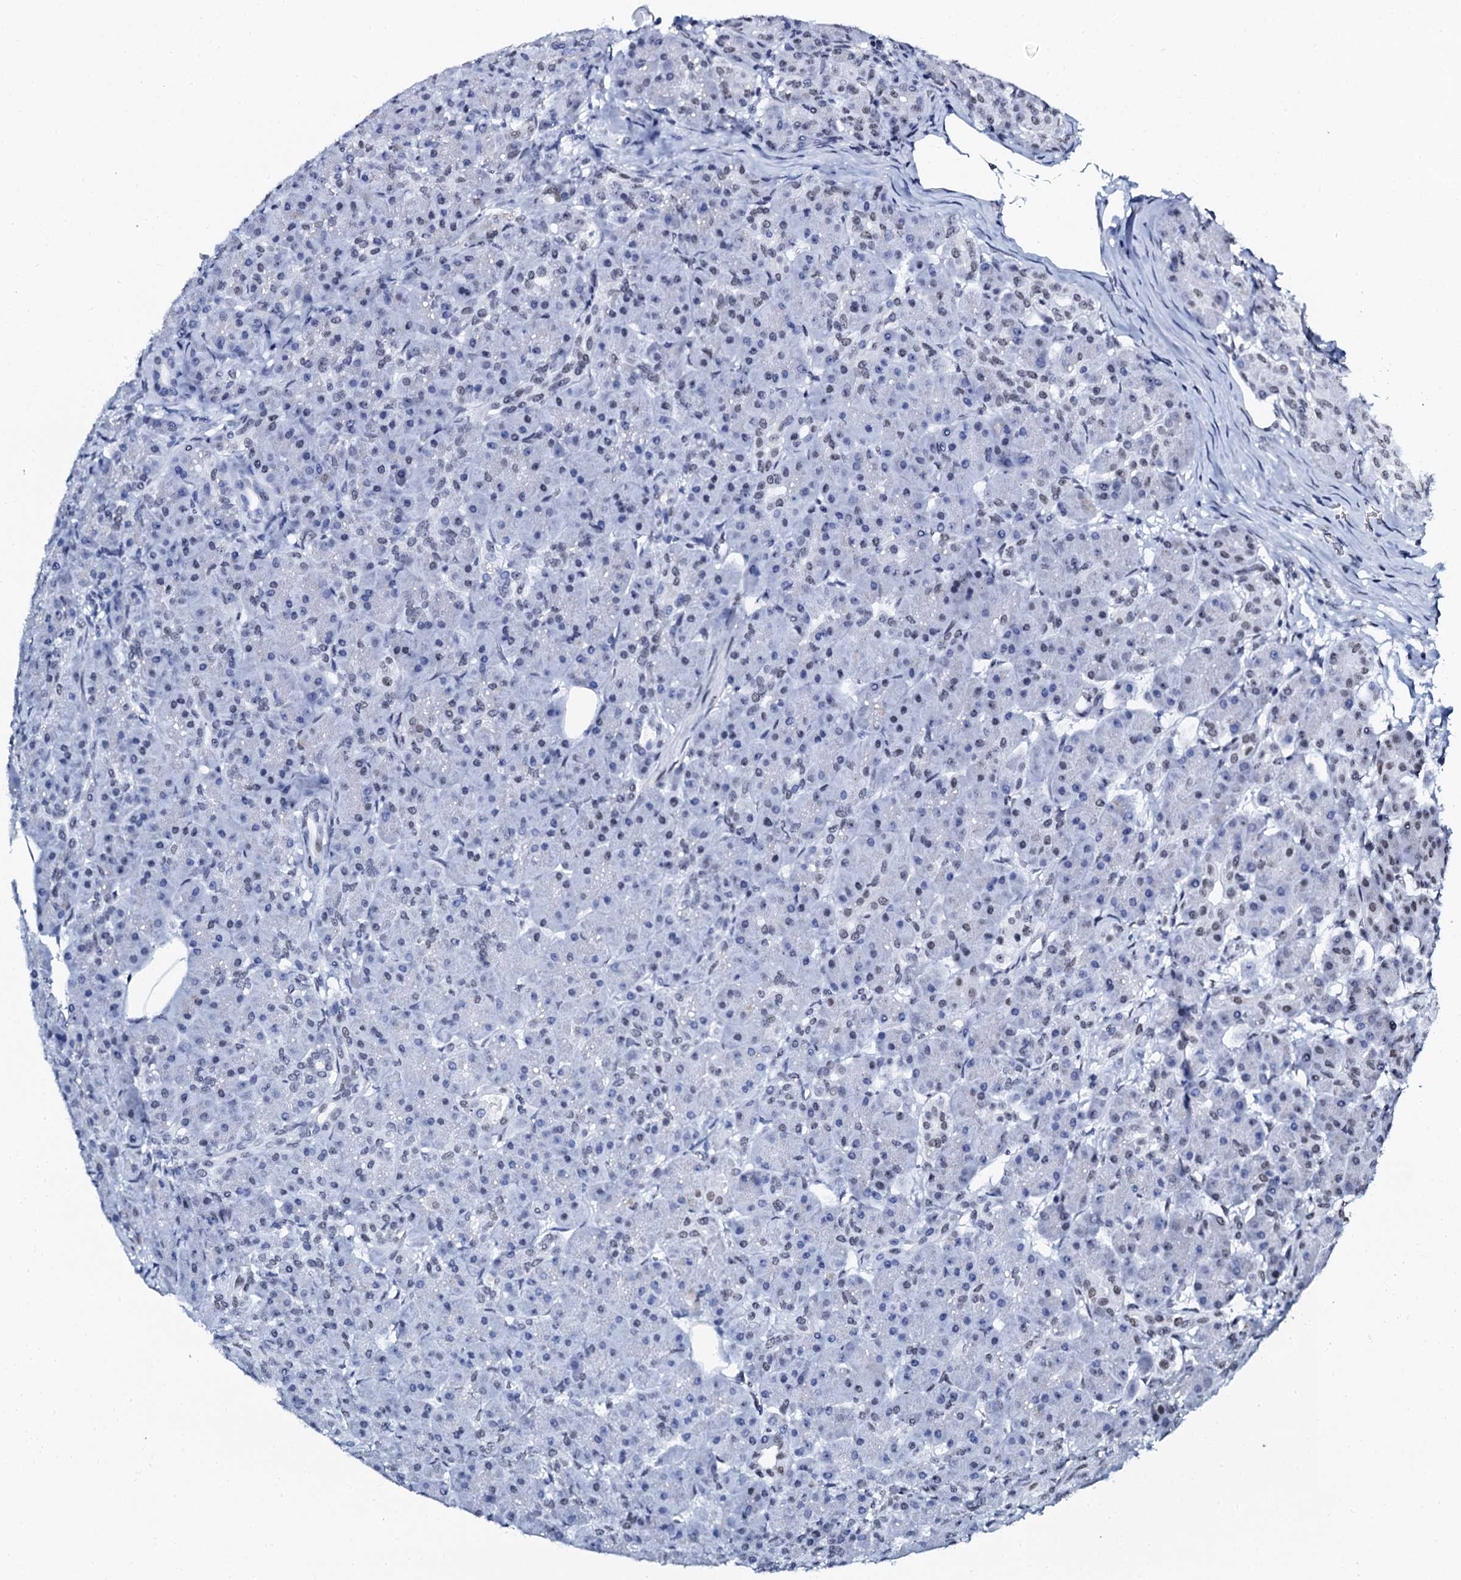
{"staining": {"intensity": "weak", "quantity": "<25%", "location": "nuclear"}, "tissue": "pancreas", "cell_type": "Exocrine glandular cells", "image_type": "normal", "snomed": [{"axis": "morphology", "description": "Normal tissue, NOS"}, {"axis": "topography", "description": "Pancreas"}], "caption": "High magnification brightfield microscopy of benign pancreas stained with DAB (3,3'-diaminobenzidine) (brown) and counterstained with hematoxylin (blue): exocrine glandular cells show no significant positivity. (Stains: DAB (3,3'-diaminobenzidine) IHC with hematoxylin counter stain, Microscopy: brightfield microscopy at high magnification).", "gene": "SLTM", "patient": {"sex": "male", "age": 63}}